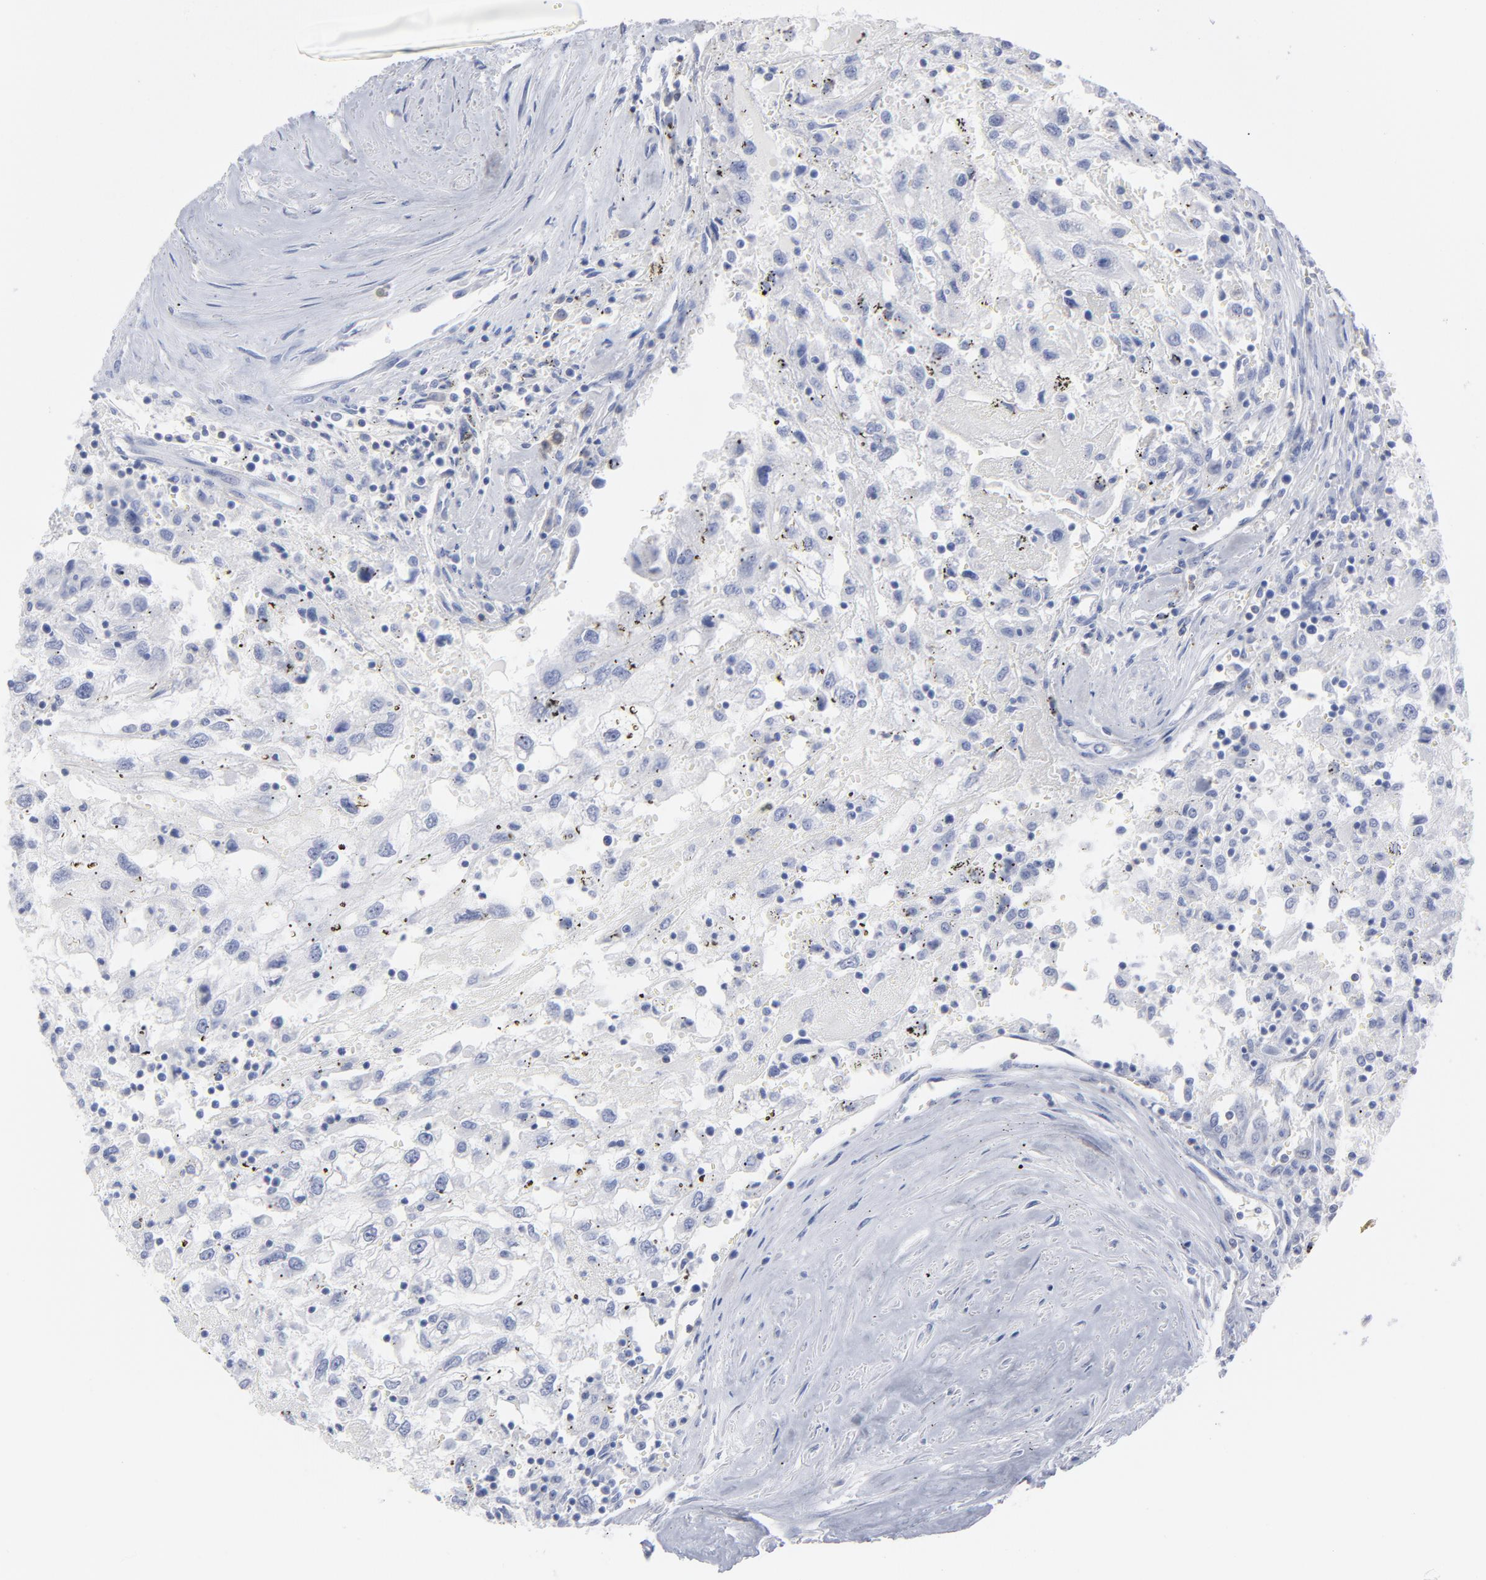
{"staining": {"intensity": "negative", "quantity": "none", "location": "none"}, "tissue": "renal cancer", "cell_type": "Tumor cells", "image_type": "cancer", "snomed": [{"axis": "morphology", "description": "Normal tissue, NOS"}, {"axis": "morphology", "description": "Adenocarcinoma, NOS"}, {"axis": "topography", "description": "Kidney"}], "caption": "DAB immunohistochemical staining of human adenocarcinoma (renal) shows no significant expression in tumor cells. (DAB (3,3'-diaminobenzidine) immunohistochemistry (IHC) with hematoxylin counter stain).", "gene": "P2RY8", "patient": {"sex": "male", "age": 71}}